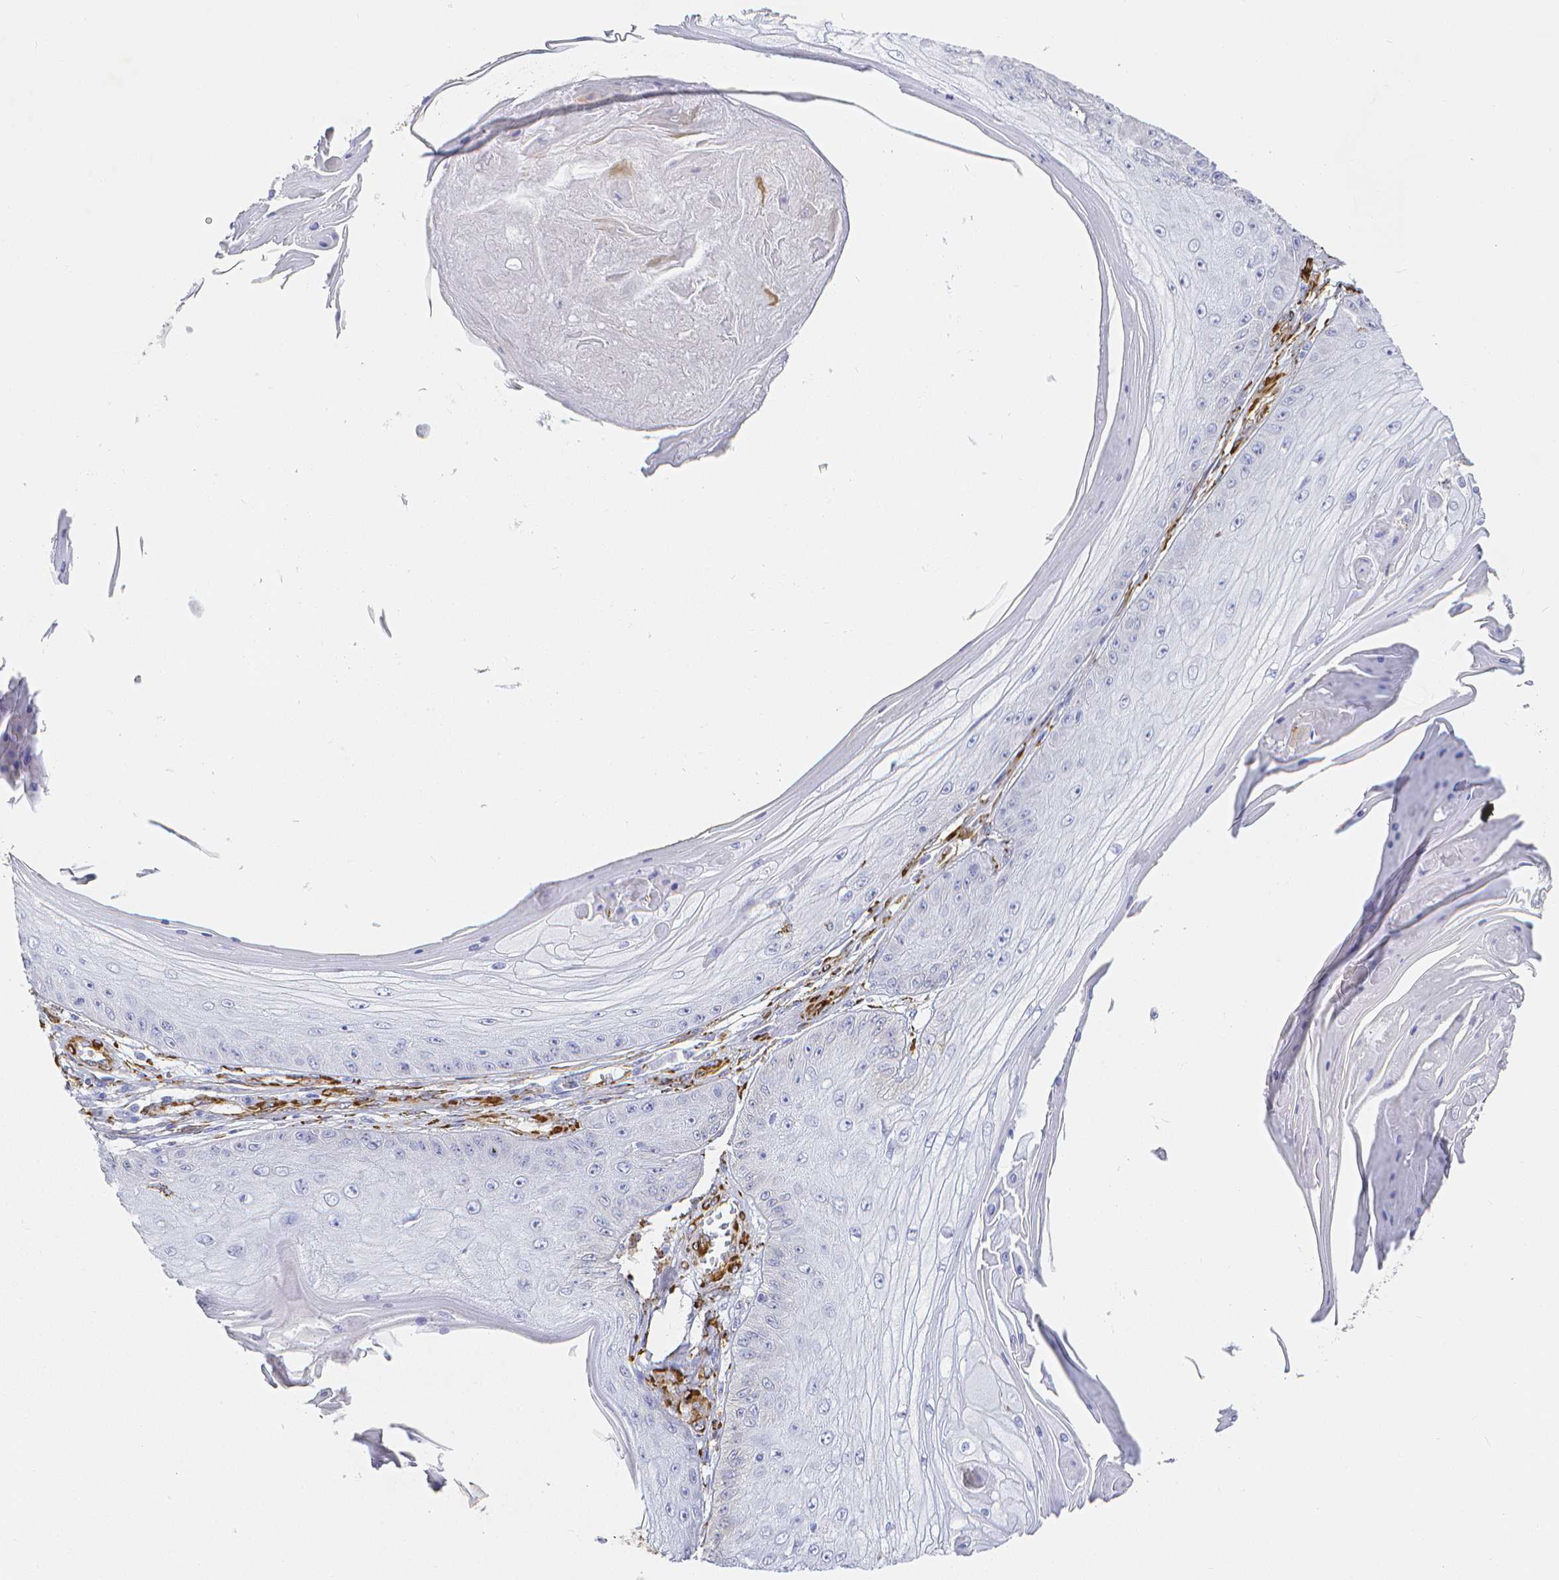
{"staining": {"intensity": "negative", "quantity": "none", "location": "none"}, "tissue": "skin cancer", "cell_type": "Tumor cells", "image_type": "cancer", "snomed": [{"axis": "morphology", "description": "Squamous cell carcinoma, NOS"}, {"axis": "topography", "description": "Skin"}], "caption": "Immunohistochemistry (IHC) histopathology image of neoplastic tissue: human skin cancer (squamous cell carcinoma) stained with DAB (3,3'-diaminobenzidine) reveals no significant protein positivity in tumor cells.", "gene": "SMURF1", "patient": {"sex": "male", "age": 70}}